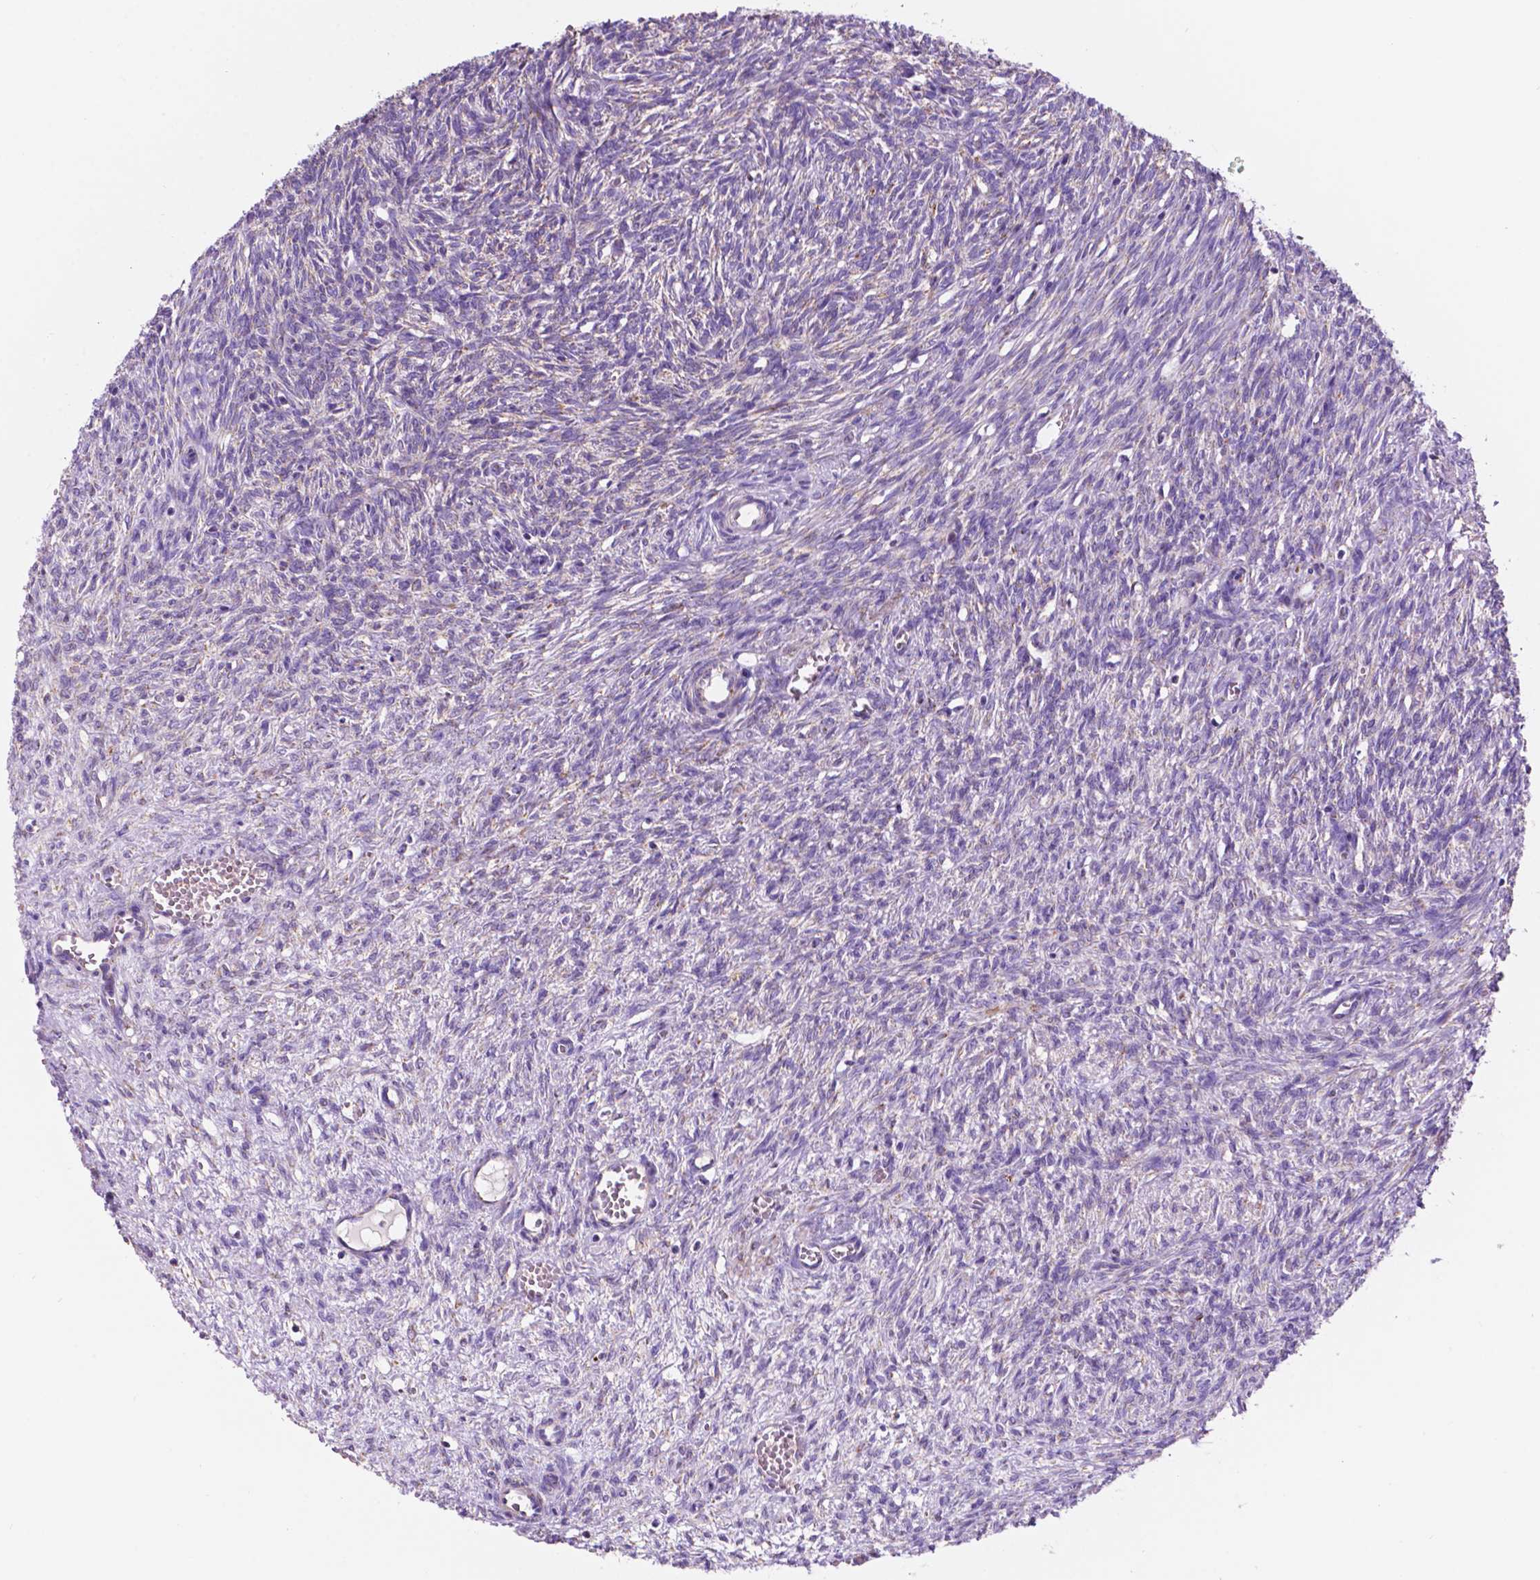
{"staining": {"intensity": "moderate", "quantity": "25%-75%", "location": "cytoplasmic/membranous"}, "tissue": "ovary", "cell_type": "Follicle cells", "image_type": "normal", "snomed": [{"axis": "morphology", "description": "Normal tissue, NOS"}, {"axis": "topography", "description": "Ovary"}], "caption": "IHC of benign ovary shows medium levels of moderate cytoplasmic/membranous staining in about 25%-75% of follicle cells. The staining was performed using DAB (3,3'-diaminobenzidine), with brown indicating positive protein expression. Nuclei are stained blue with hematoxylin.", "gene": "TRPV5", "patient": {"sex": "female", "age": 46}}